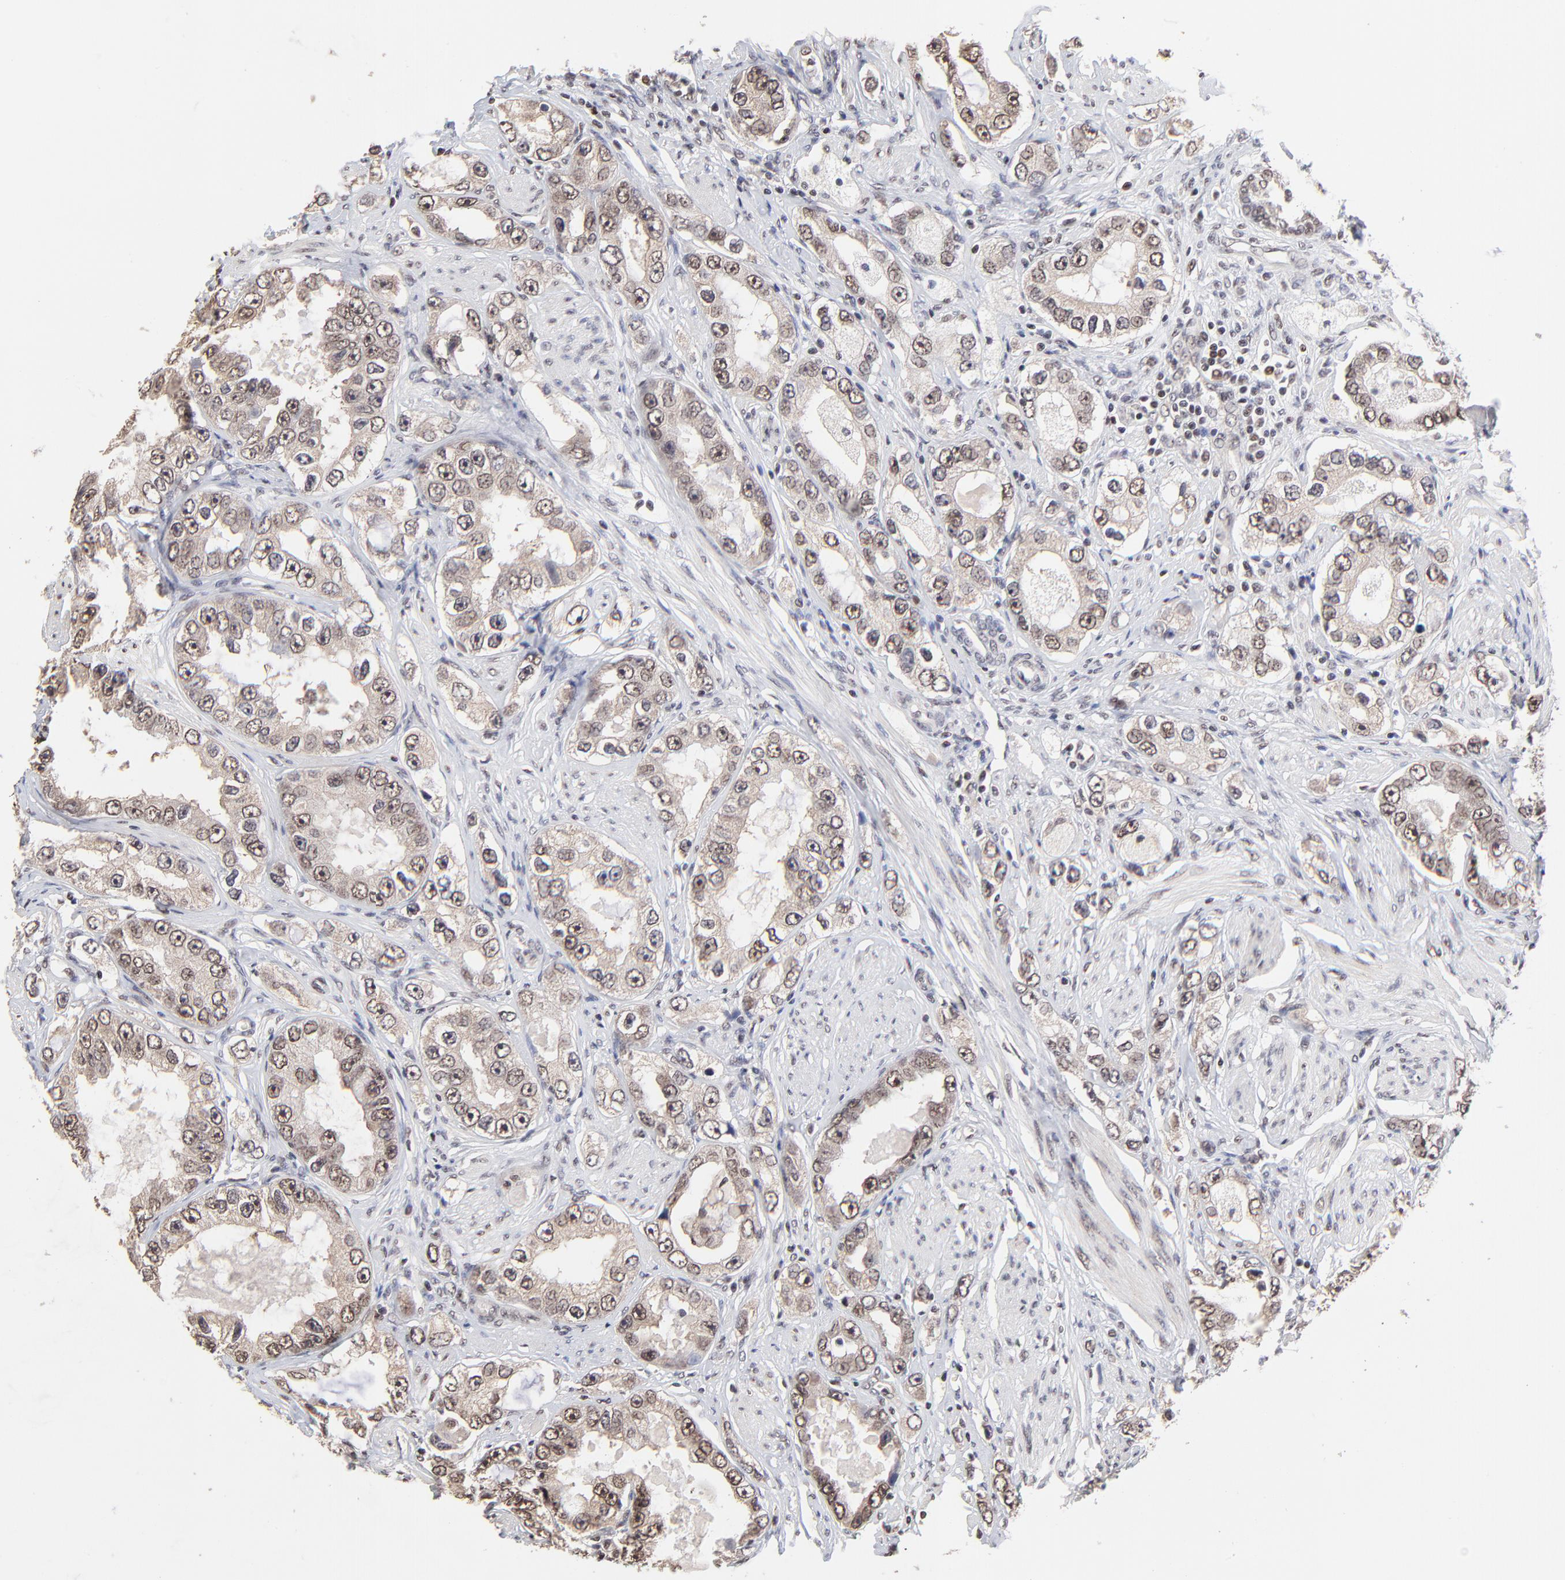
{"staining": {"intensity": "weak", "quantity": "25%-75%", "location": "cytoplasmic/membranous,nuclear"}, "tissue": "prostate cancer", "cell_type": "Tumor cells", "image_type": "cancer", "snomed": [{"axis": "morphology", "description": "Adenocarcinoma, High grade"}, {"axis": "topography", "description": "Prostate"}], "caption": "Prostate cancer (high-grade adenocarcinoma) stained with immunohistochemistry displays weak cytoplasmic/membranous and nuclear expression in about 25%-75% of tumor cells.", "gene": "DSN1", "patient": {"sex": "male", "age": 63}}